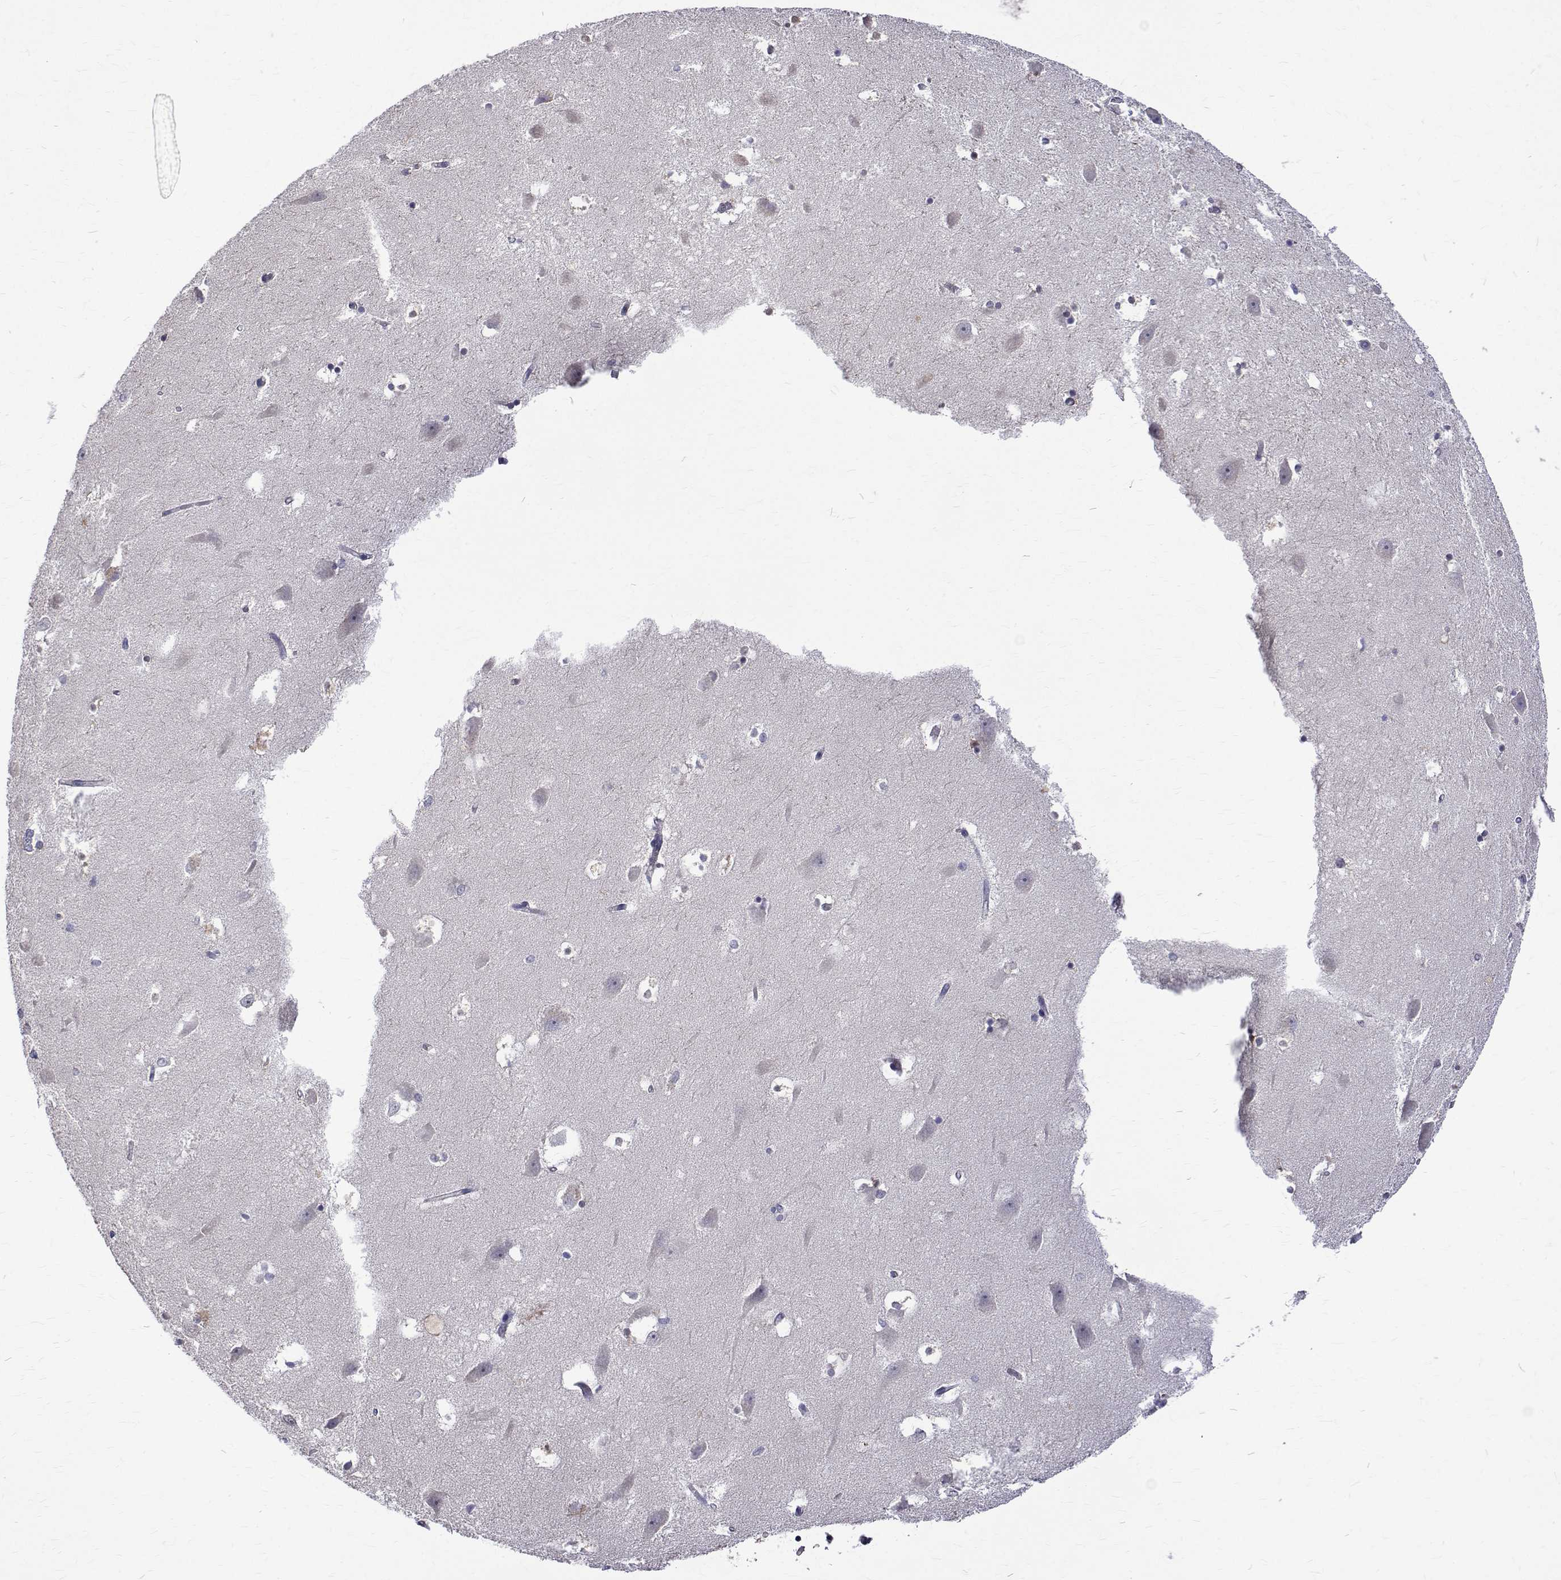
{"staining": {"intensity": "negative", "quantity": "none", "location": "none"}, "tissue": "hippocampus", "cell_type": "Glial cells", "image_type": "normal", "snomed": [{"axis": "morphology", "description": "Normal tissue, NOS"}, {"axis": "topography", "description": "Hippocampus"}], "caption": "A high-resolution histopathology image shows immunohistochemistry staining of normal hippocampus, which exhibits no significant positivity in glial cells. (DAB (3,3'-diaminobenzidine) immunohistochemistry with hematoxylin counter stain).", "gene": "PADI1", "patient": {"sex": "male", "age": 58}}